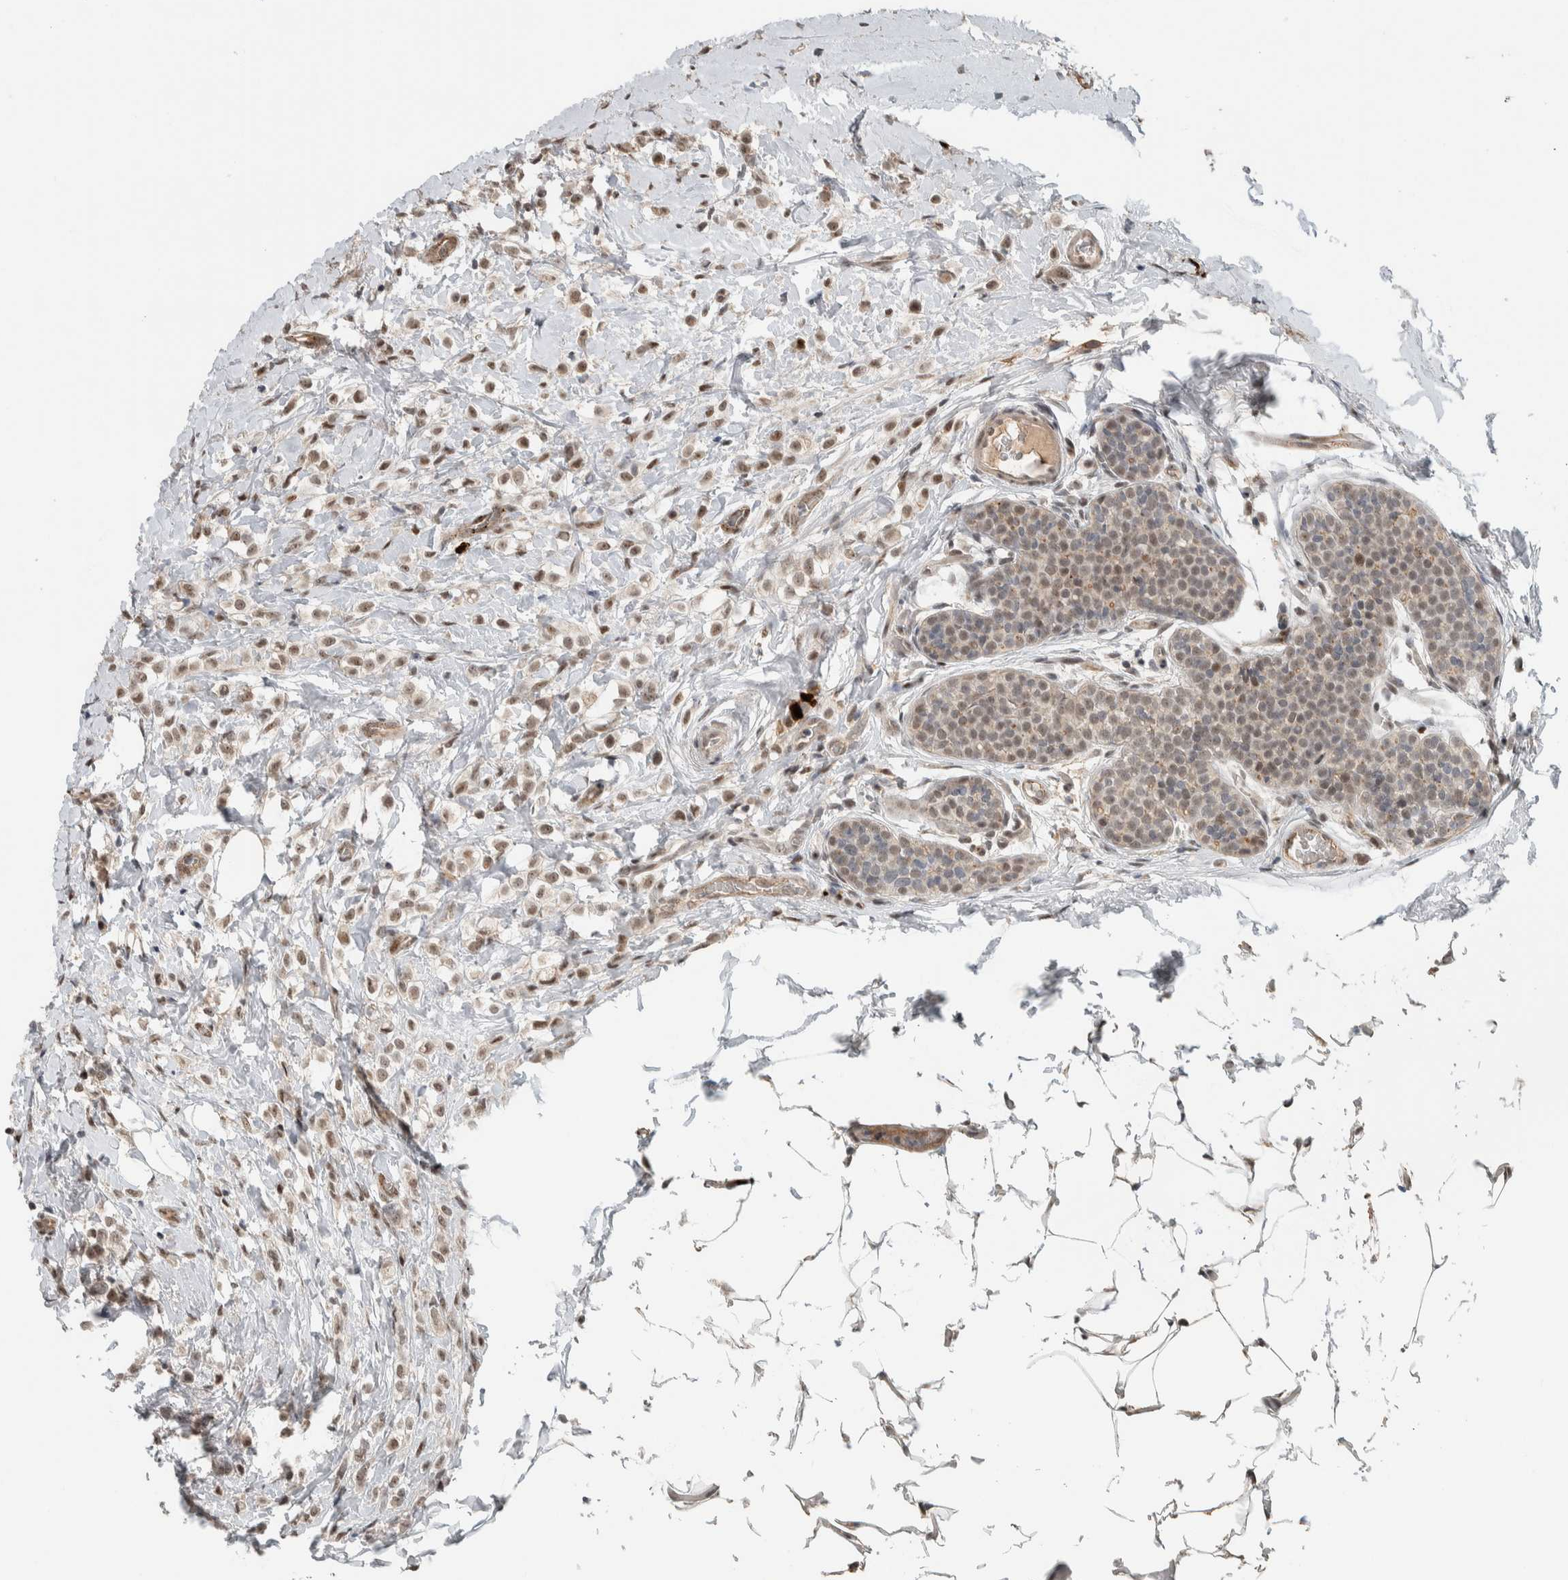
{"staining": {"intensity": "moderate", "quantity": "25%-75%", "location": "nuclear"}, "tissue": "breast cancer", "cell_type": "Tumor cells", "image_type": "cancer", "snomed": [{"axis": "morphology", "description": "Lobular carcinoma"}, {"axis": "topography", "description": "Breast"}], "caption": "A high-resolution photomicrograph shows immunohistochemistry staining of lobular carcinoma (breast), which exhibits moderate nuclear positivity in approximately 25%-75% of tumor cells. (Brightfield microscopy of DAB IHC at high magnification).", "gene": "ZFP91", "patient": {"sex": "female", "age": 50}}